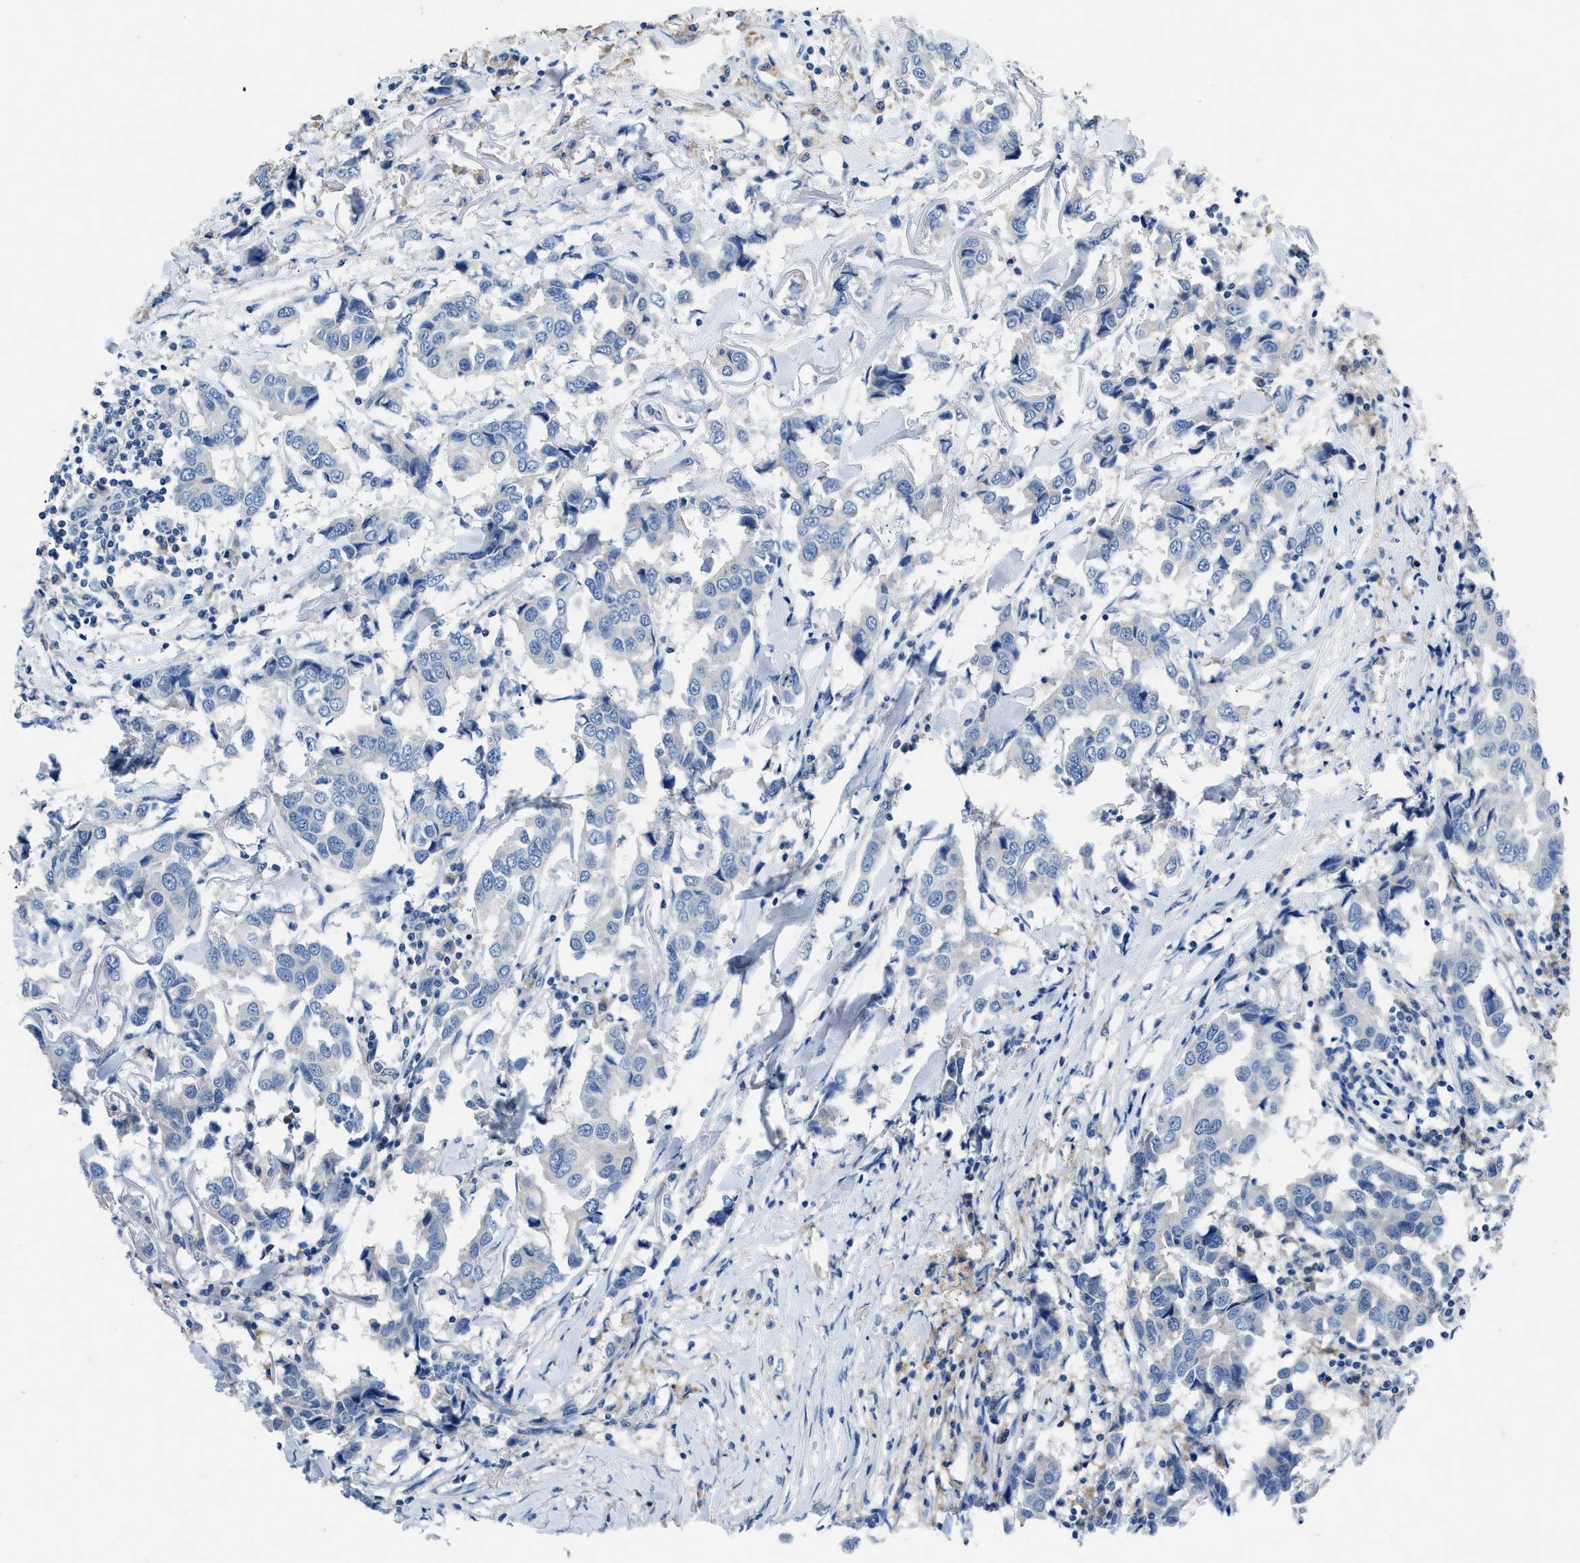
{"staining": {"intensity": "negative", "quantity": "none", "location": "none"}, "tissue": "breast cancer", "cell_type": "Tumor cells", "image_type": "cancer", "snomed": [{"axis": "morphology", "description": "Duct carcinoma"}, {"axis": "topography", "description": "Breast"}], "caption": "High magnification brightfield microscopy of infiltrating ductal carcinoma (breast) stained with DAB (3,3'-diaminobenzidine) (brown) and counterstained with hematoxylin (blue): tumor cells show no significant staining. The staining was performed using DAB (3,3'-diaminobenzidine) to visualize the protein expression in brown, while the nuclei were stained in blue with hematoxylin (Magnification: 20x).", "gene": "SLC10A6", "patient": {"sex": "female", "age": 80}}